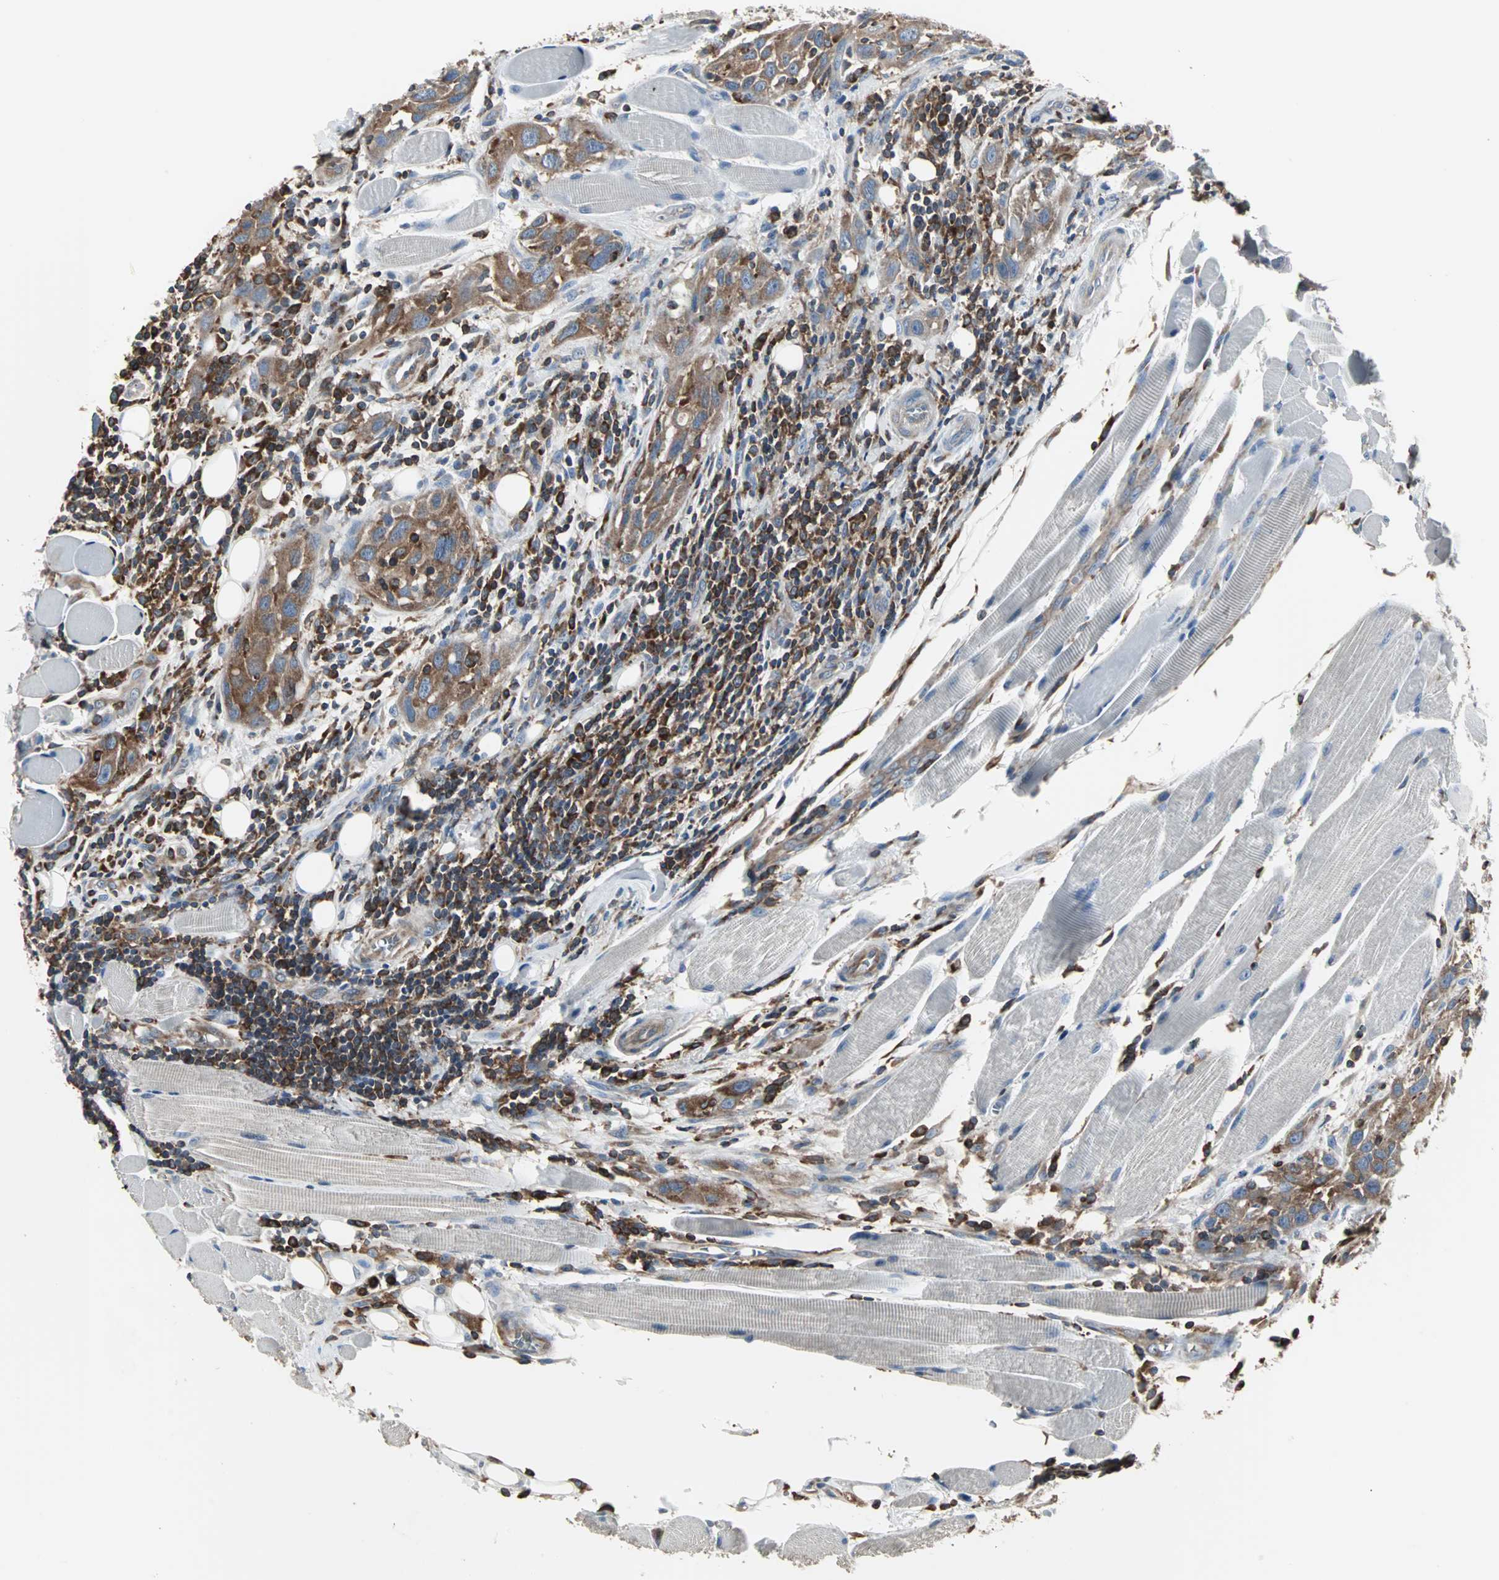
{"staining": {"intensity": "moderate", "quantity": ">75%", "location": "cytoplasmic/membranous"}, "tissue": "head and neck cancer", "cell_type": "Tumor cells", "image_type": "cancer", "snomed": [{"axis": "morphology", "description": "Squamous cell carcinoma, NOS"}, {"axis": "topography", "description": "Oral tissue"}, {"axis": "topography", "description": "Head-Neck"}], "caption": "Moderate cytoplasmic/membranous protein positivity is appreciated in approximately >75% of tumor cells in head and neck squamous cell carcinoma. (IHC, brightfield microscopy, high magnification).", "gene": "LRRFIP1", "patient": {"sex": "female", "age": 50}}